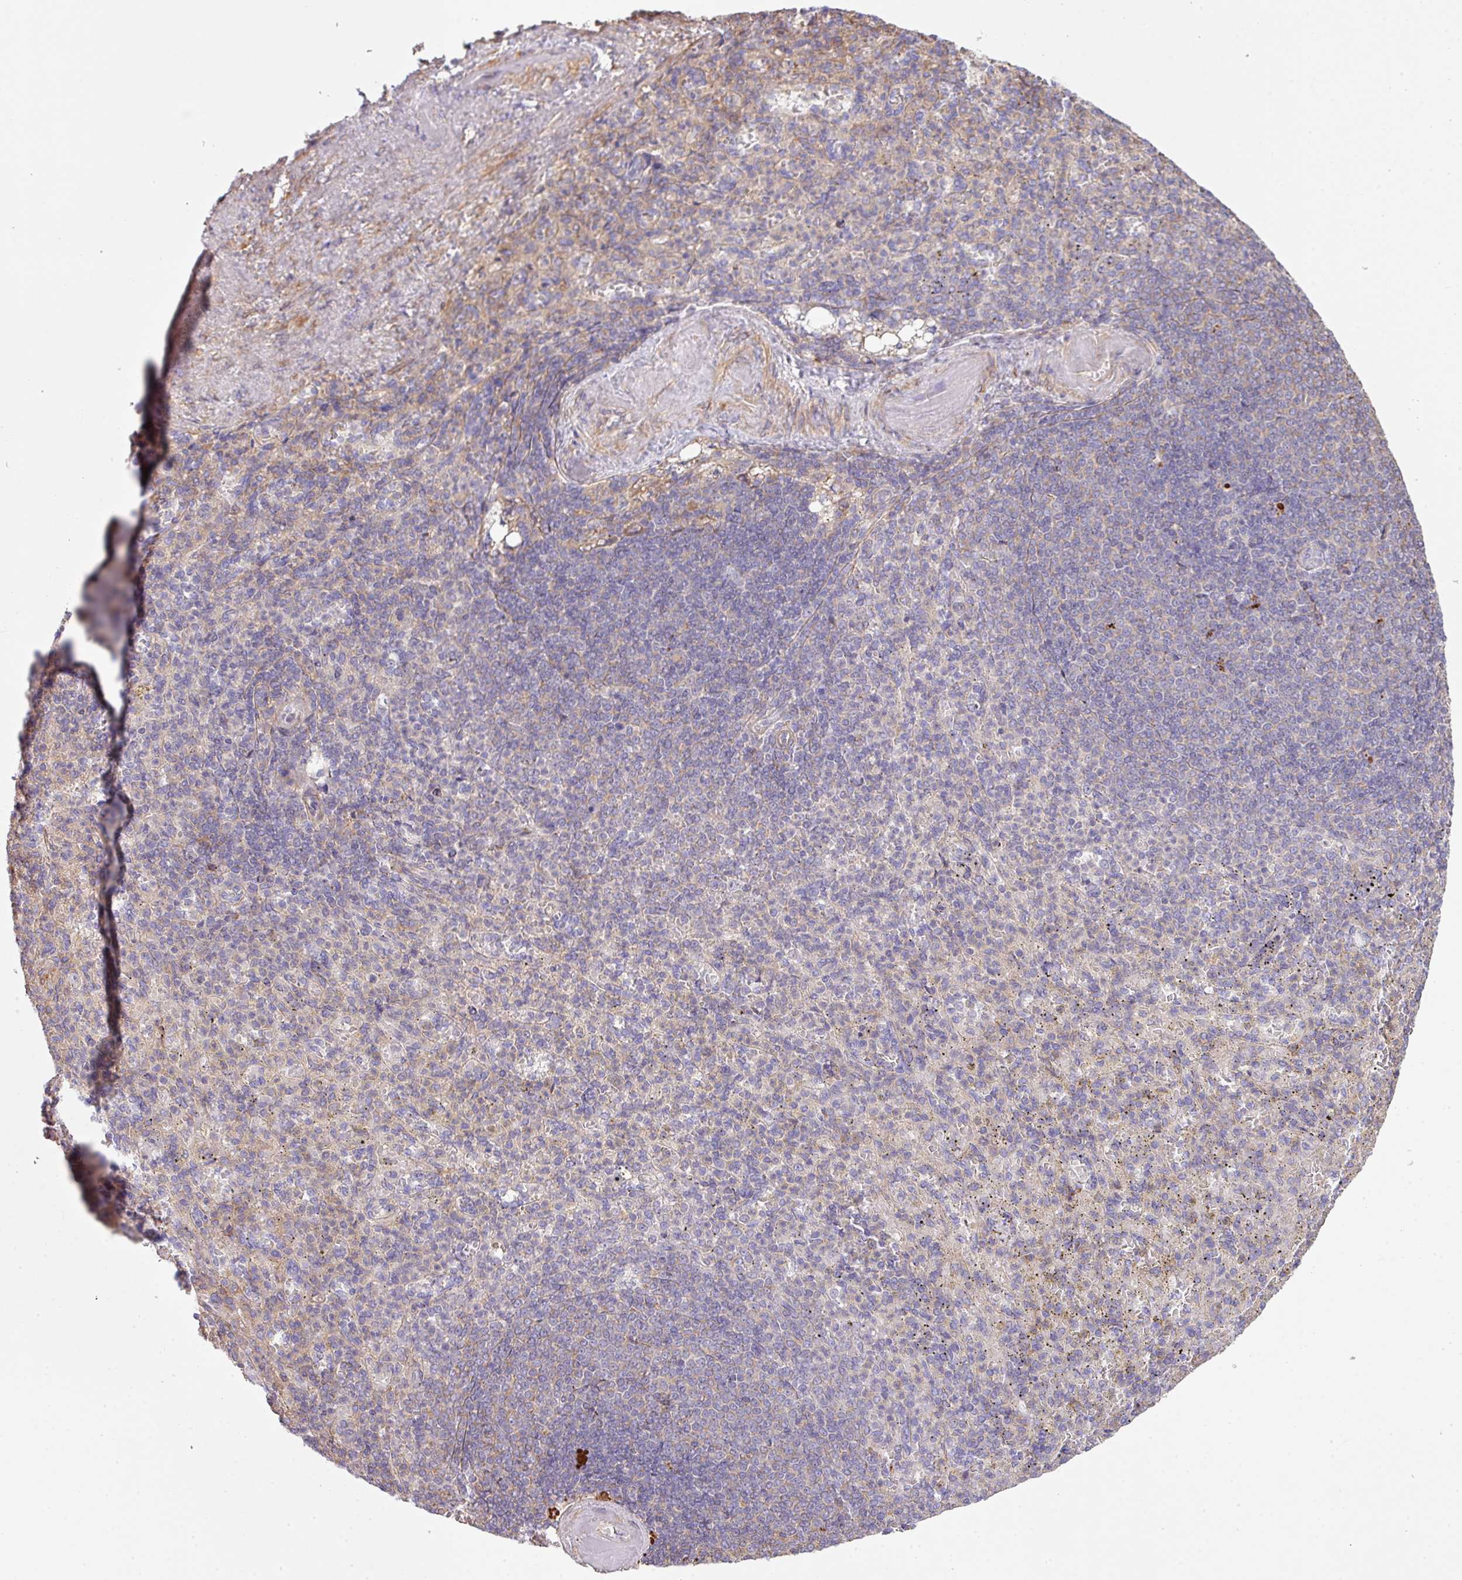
{"staining": {"intensity": "weak", "quantity": "25%-75%", "location": "cytoplasmic/membranous"}, "tissue": "spleen", "cell_type": "Cells in red pulp", "image_type": "normal", "snomed": [{"axis": "morphology", "description": "Normal tissue, NOS"}, {"axis": "topography", "description": "Spleen"}], "caption": "Cells in red pulp reveal low levels of weak cytoplasmic/membranous positivity in approximately 25%-75% of cells in benign human spleen. The staining is performed using DAB brown chromogen to label protein expression. The nuclei are counter-stained blue using hematoxylin.", "gene": "LRRC41", "patient": {"sex": "female", "age": 74}}